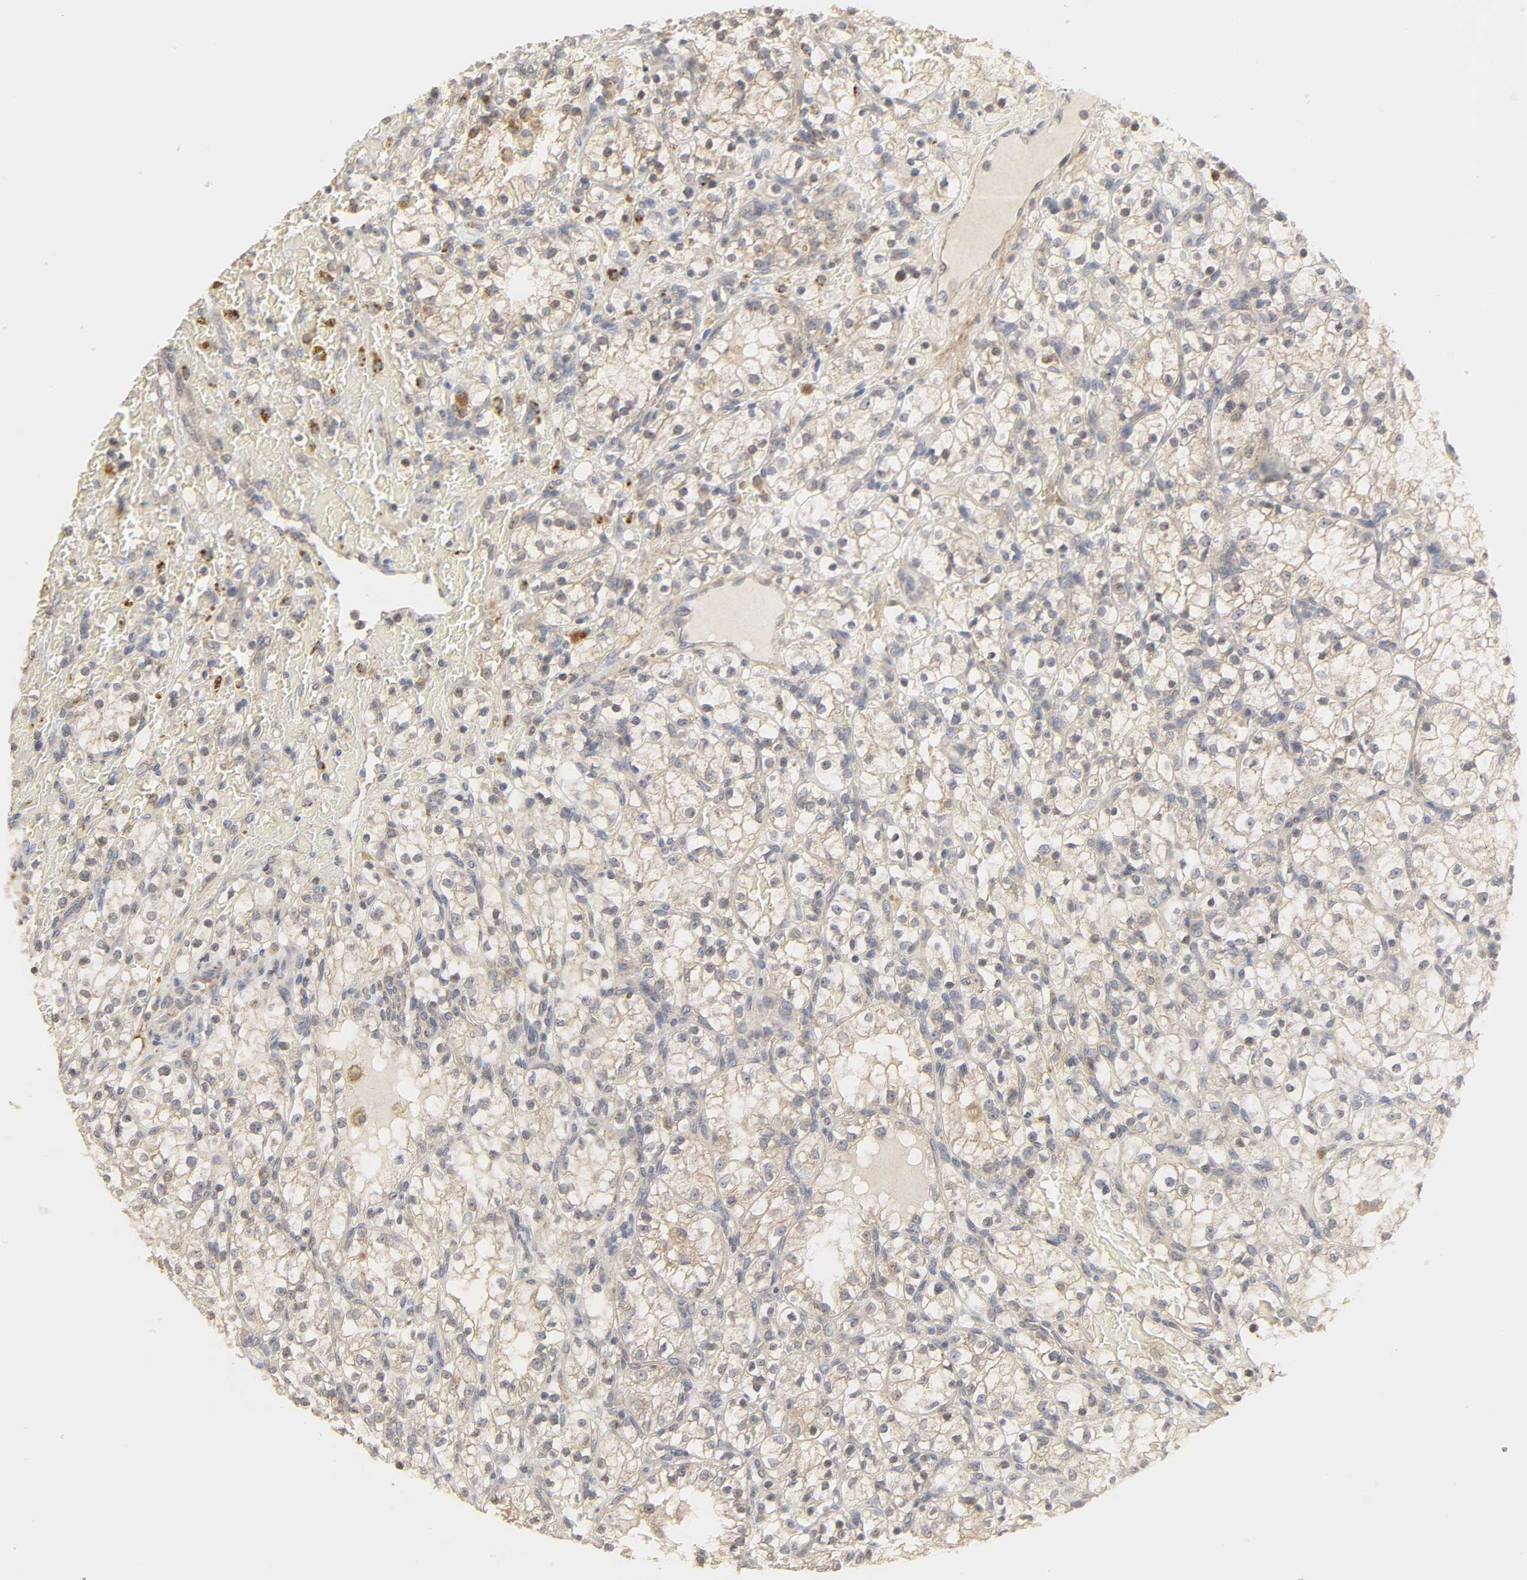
{"staining": {"intensity": "weak", "quantity": "25%-75%", "location": "cytoplasmic/membranous"}, "tissue": "renal cancer", "cell_type": "Tumor cells", "image_type": "cancer", "snomed": [{"axis": "morphology", "description": "Normal tissue, NOS"}, {"axis": "morphology", "description": "Adenocarcinoma, NOS"}, {"axis": "topography", "description": "Kidney"}], "caption": "Protein staining demonstrates weak cytoplasmic/membranous positivity in about 25%-75% of tumor cells in renal cancer.", "gene": "CLEC4E", "patient": {"sex": "female", "age": 55}}